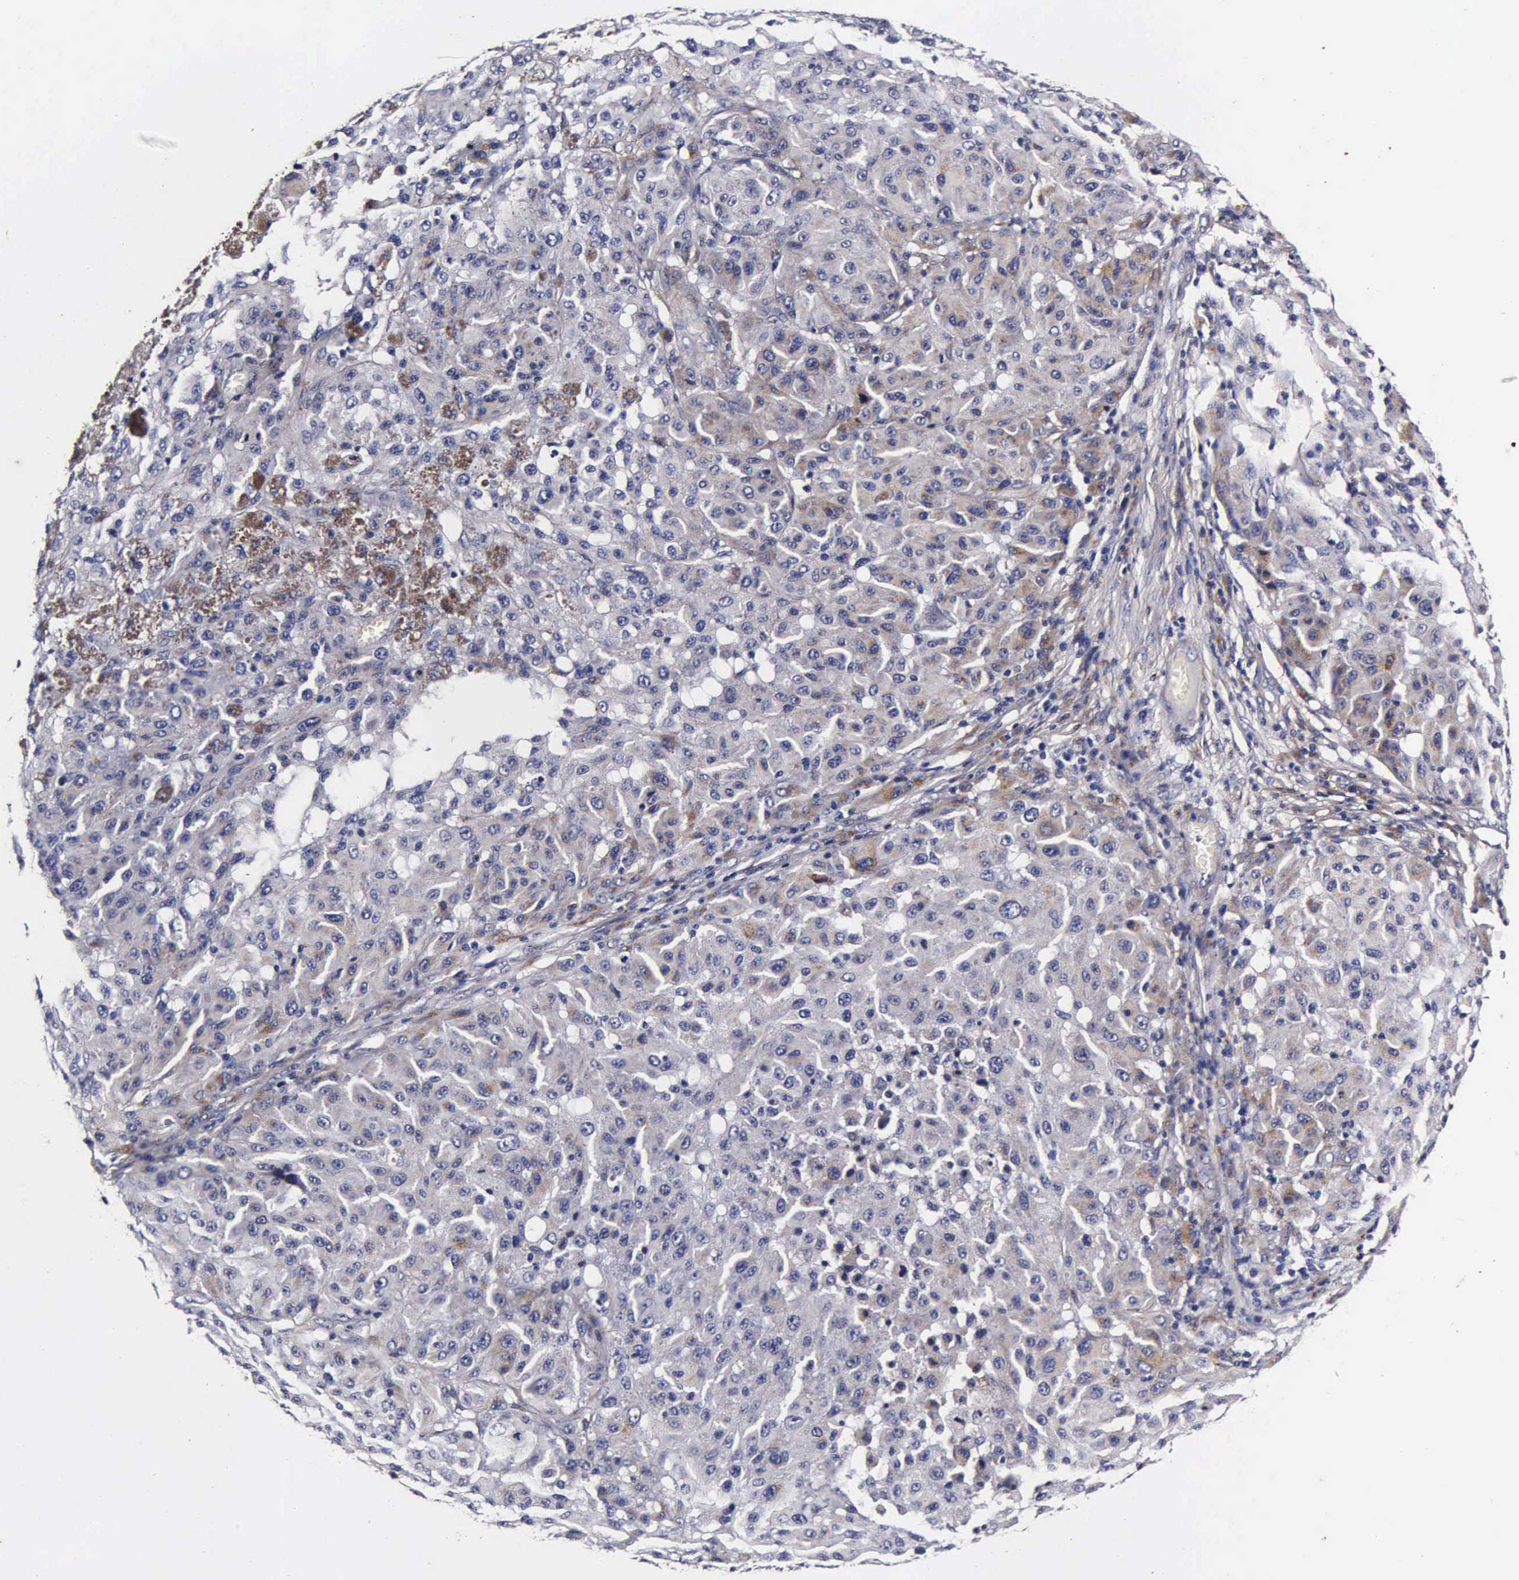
{"staining": {"intensity": "negative", "quantity": "none", "location": "none"}, "tissue": "melanoma", "cell_type": "Tumor cells", "image_type": "cancer", "snomed": [{"axis": "morphology", "description": "Malignant melanoma, NOS"}, {"axis": "topography", "description": "Skin"}], "caption": "Malignant melanoma was stained to show a protein in brown. There is no significant staining in tumor cells.", "gene": "CST3", "patient": {"sex": "female", "age": 77}}